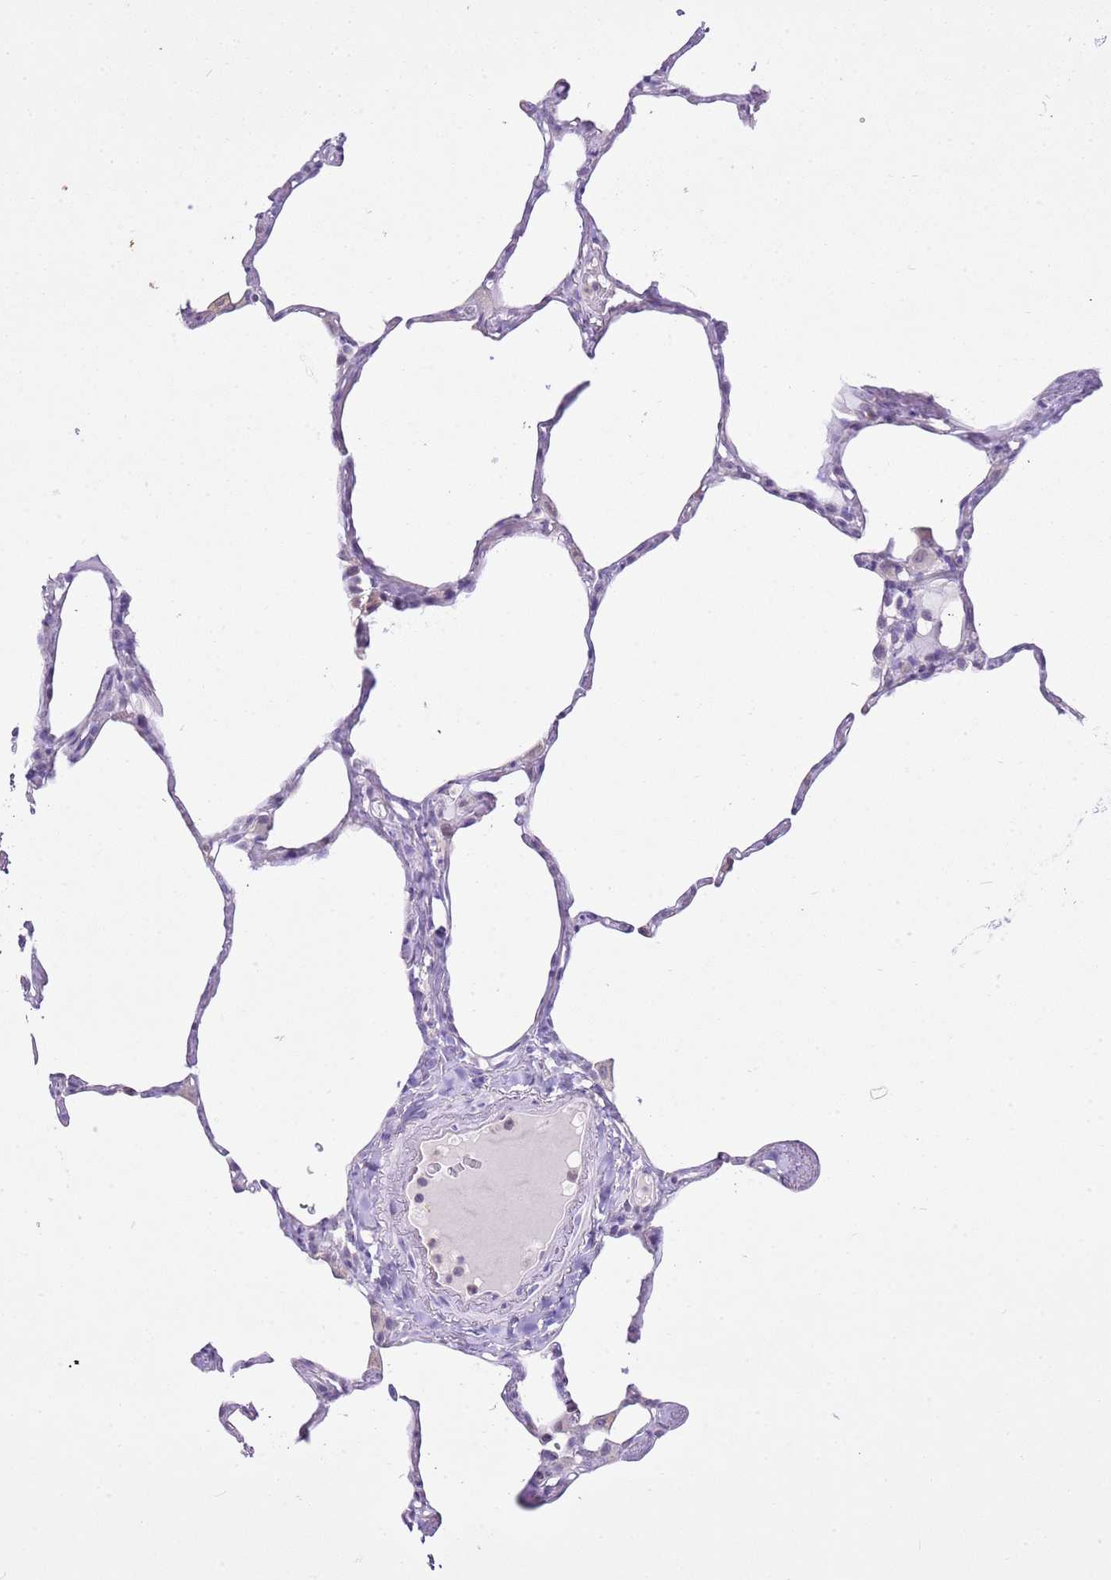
{"staining": {"intensity": "negative", "quantity": "none", "location": "none"}, "tissue": "lung", "cell_type": "Alveolar cells", "image_type": "normal", "snomed": [{"axis": "morphology", "description": "Normal tissue, NOS"}, {"axis": "topography", "description": "Lung"}], "caption": "This is an immunohistochemistry (IHC) micrograph of normal lung. There is no expression in alveolar cells.", "gene": "XPO7", "patient": {"sex": "male", "age": 65}}